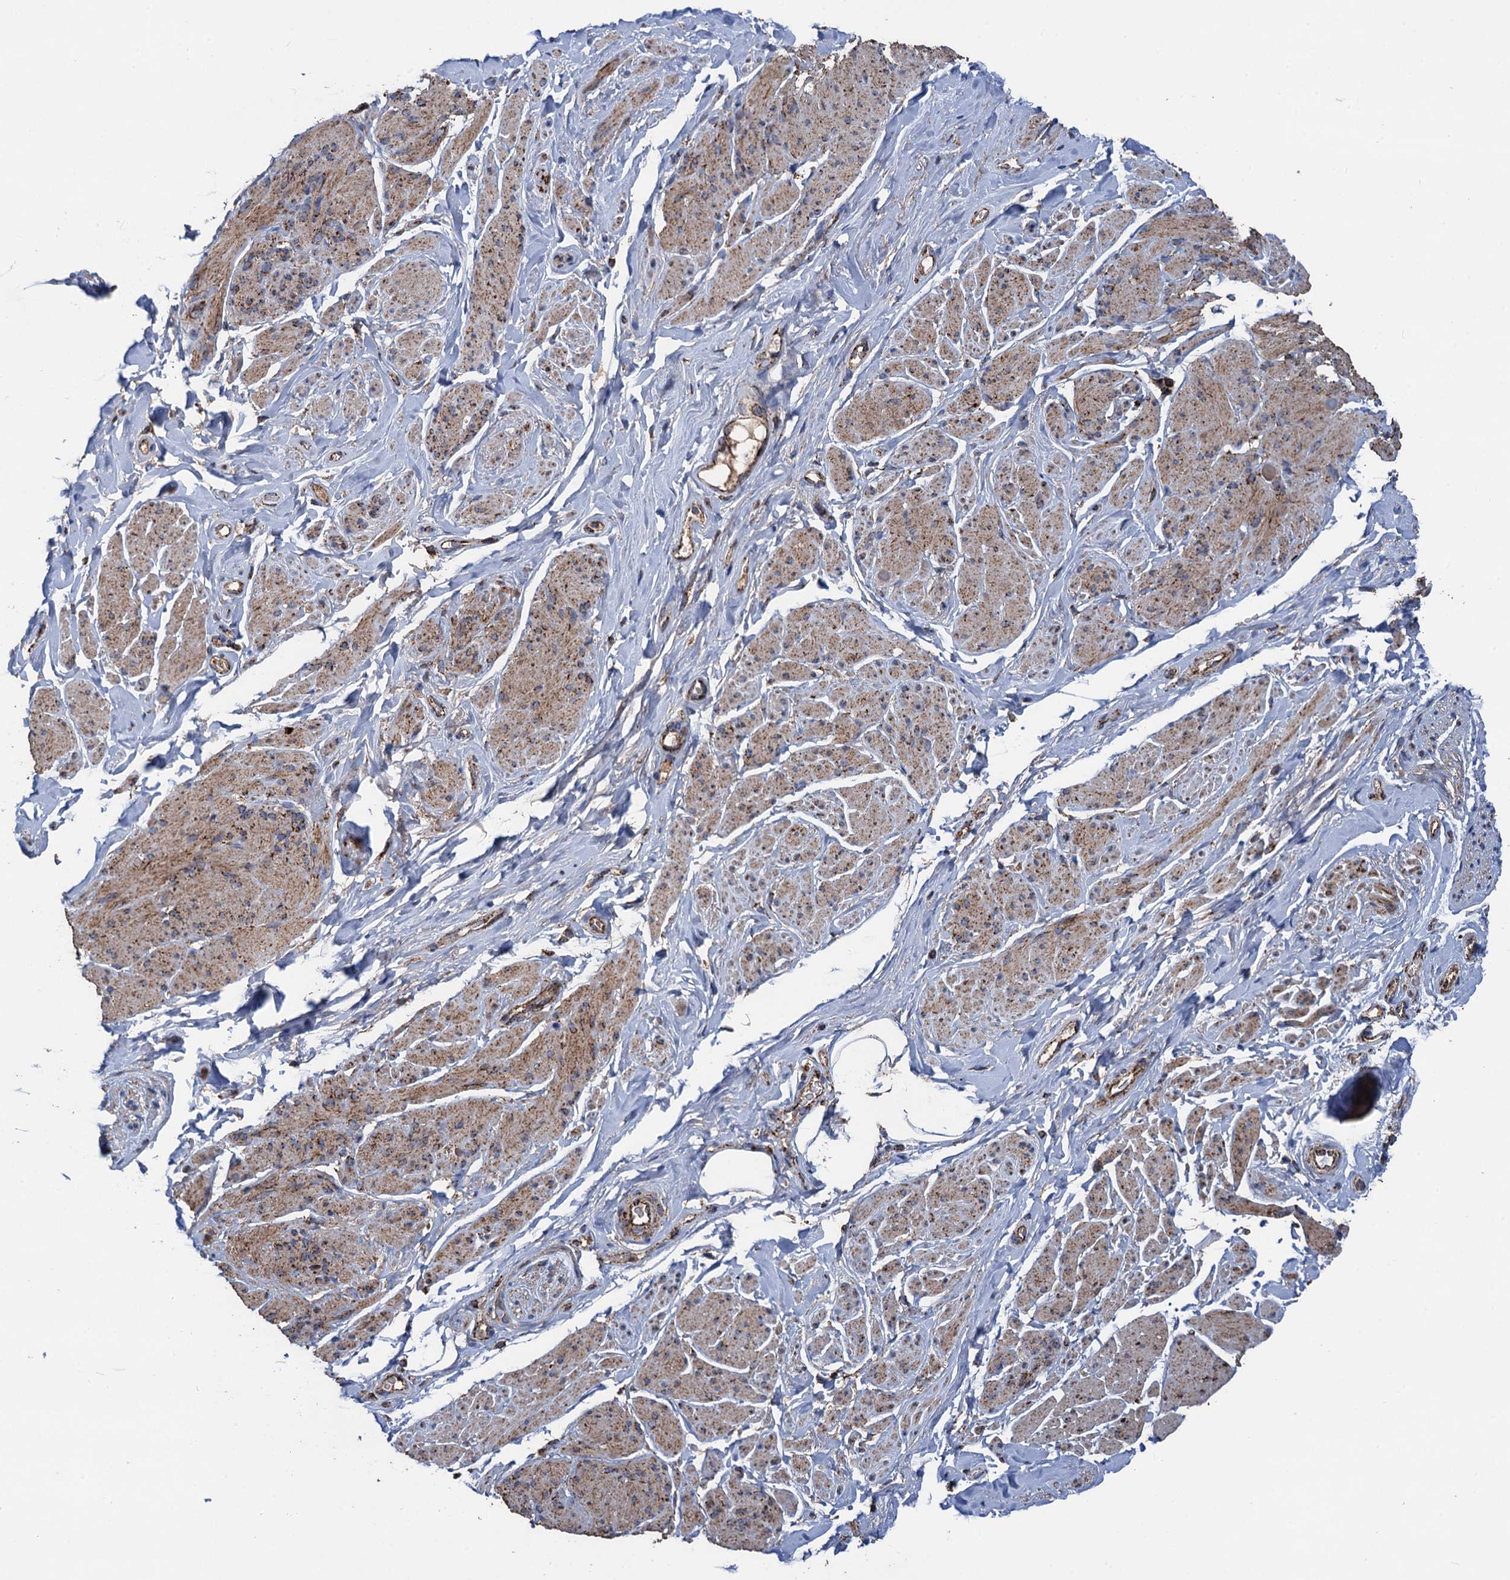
{"staining": {"intensity": "moderate", "quantity": "25%-75%", "location": "cytoplasmic/membranous"}, "tissue": "smooth muscle", "cell_type": "Smooth muscle cells", "image_type": "normal", "snomed": [{"axis": "morphology", "description": "Normal tissue, NOS"}, {"axis": "topography", "description": "Smooth muscle"}, {"axis": "topography", "description": "Peripheral nerve tissue"}], "caption": "Smooth muscle was stained to show a protein in brown. There is medium levels of moderate cytoplasmic/membranous expression in approximately 25%-75% of smooth muscle cells. Nuclei are stained in blue.", "gene": "DGLUCY", "patient": {"sex": "male", "age": 69}}